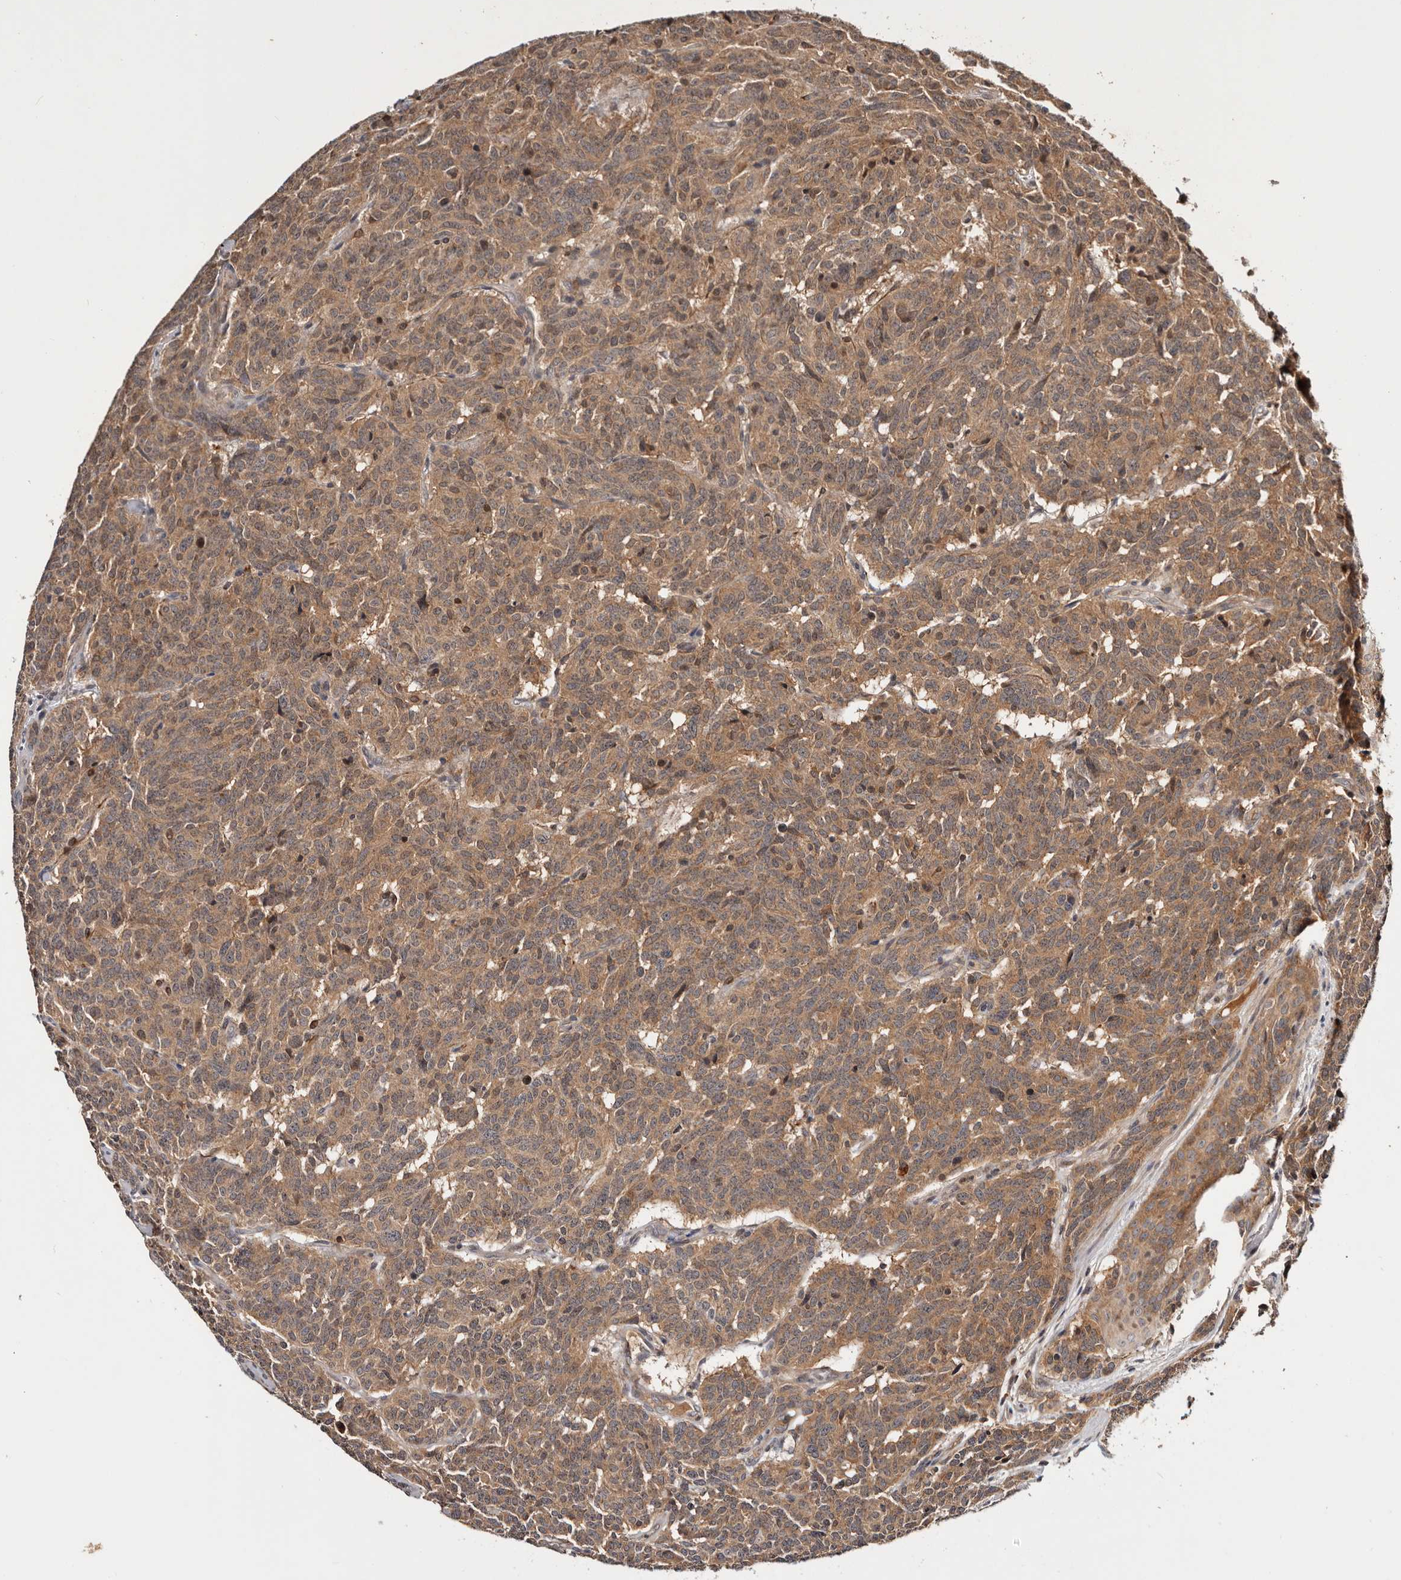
{"staining": {"intensity": "moderate", "quantity": ">75%", "location": "cytoplasmic/membranous"}, "tissue": "carcinoid", "cell_type": "Tumor cells", "image_type": "cancer", "snomed": [{"axis": "morphology", "description": "Carcinoid, malignant, NOS"}, {"axis": "topography", "description": "Lung"}], "caption": "Brown immunohistochemical staining in carcinoid displays moderate cytoplasmic/membranous expression in about >75% of tumor cells. Ihc stains the protein in brown and the nuclei are stained blue.", "gene": "PKIB", "patient": {"sex": "female", "age": 46}}